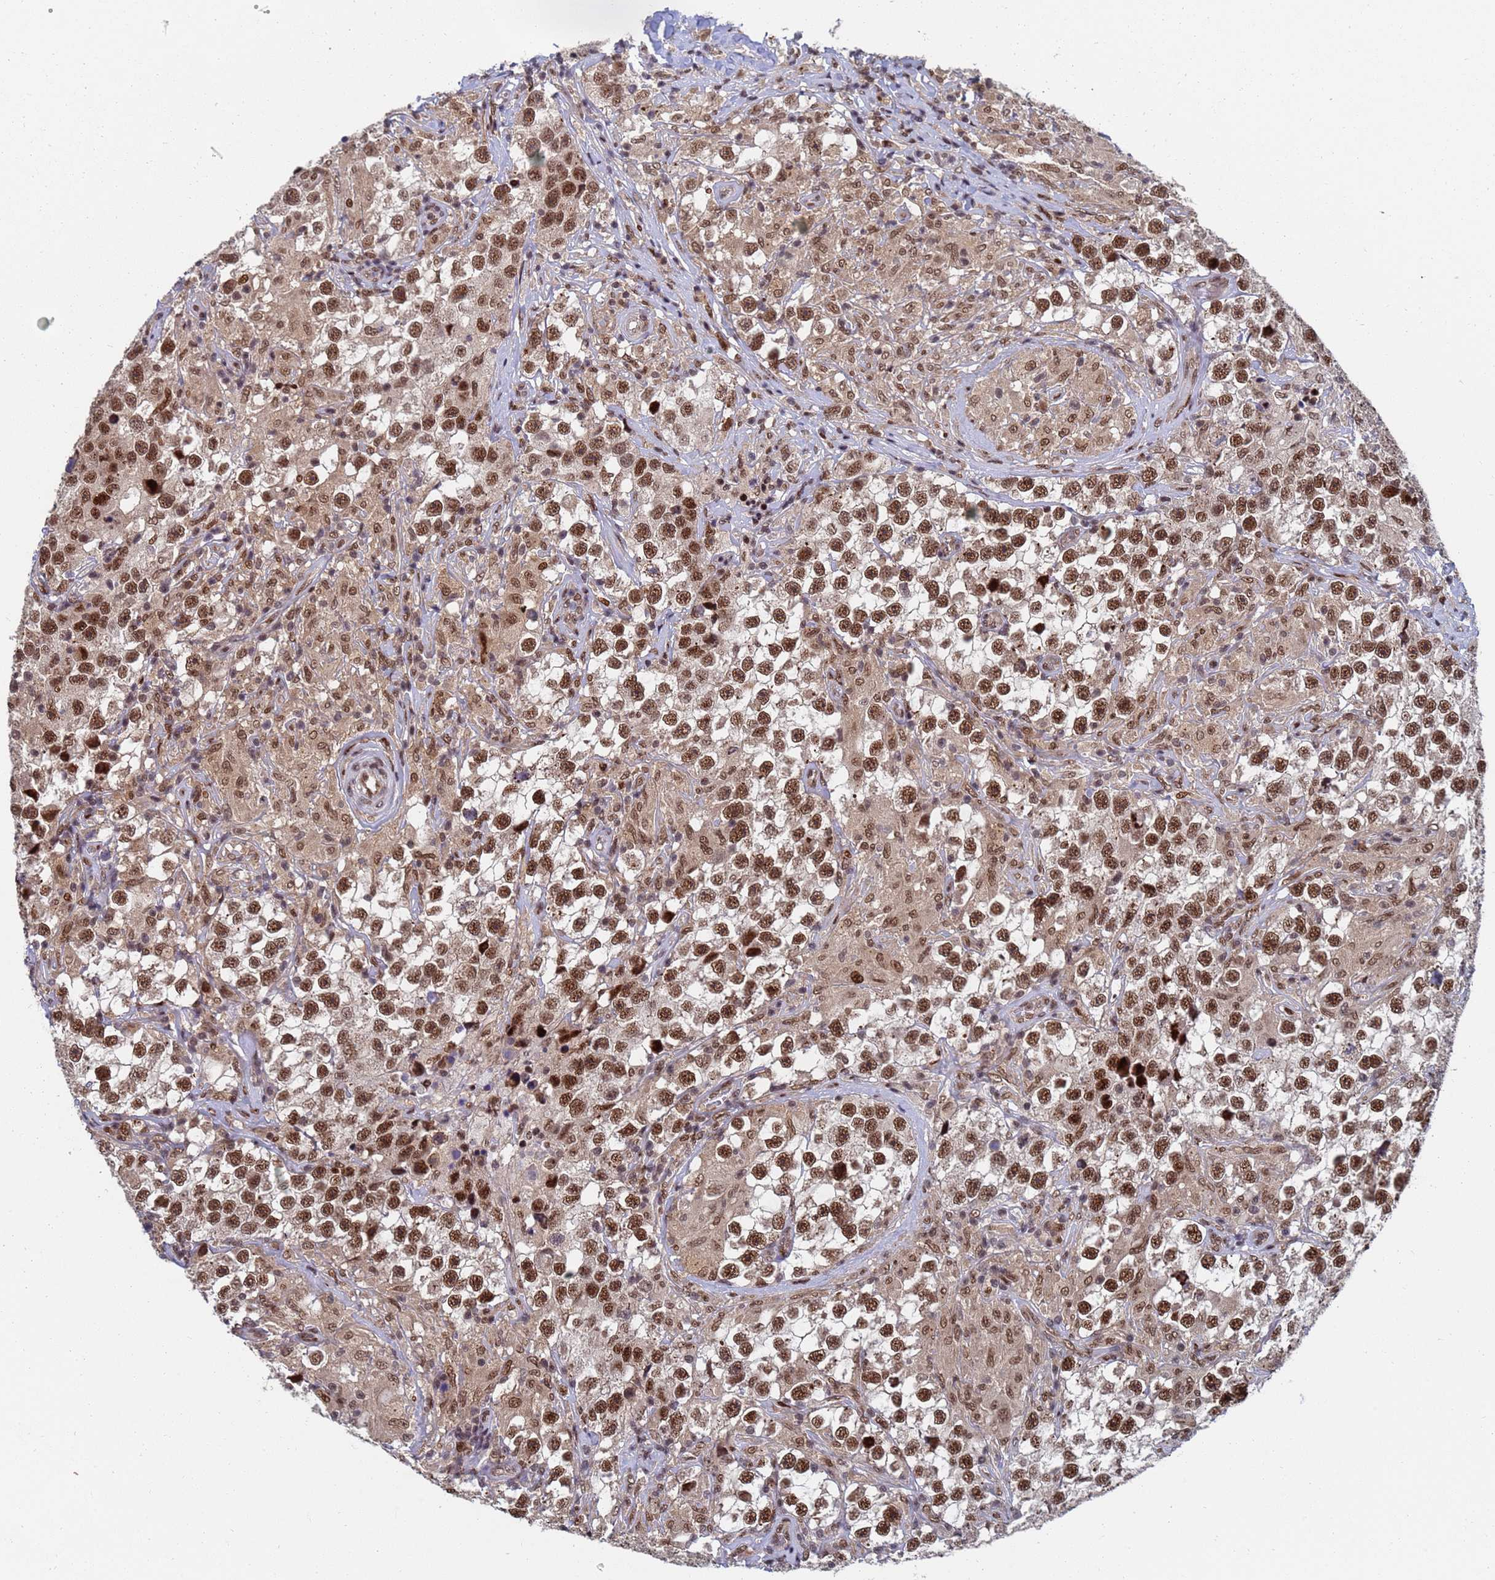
{"staining": {"intensity": "strong", "quantity": ">75%", "location": "nuclear"}, "tissue": "testis cancer", "cell_type": "Tumor cells", "image_type": "cancer", "snomed": [{"axis": "morphology", "description": "Seminoma, NOS"}, {"axis": "topography", "description": "Testis"}], "caption": "Approximately >75% of tumor cells in human seminoma (testis) show strong nuclear protein positivity as visualized by brown immunohistochemical staining.", "gene": "AP5Z1", "patient": {"sex": "male", "age": 46}}